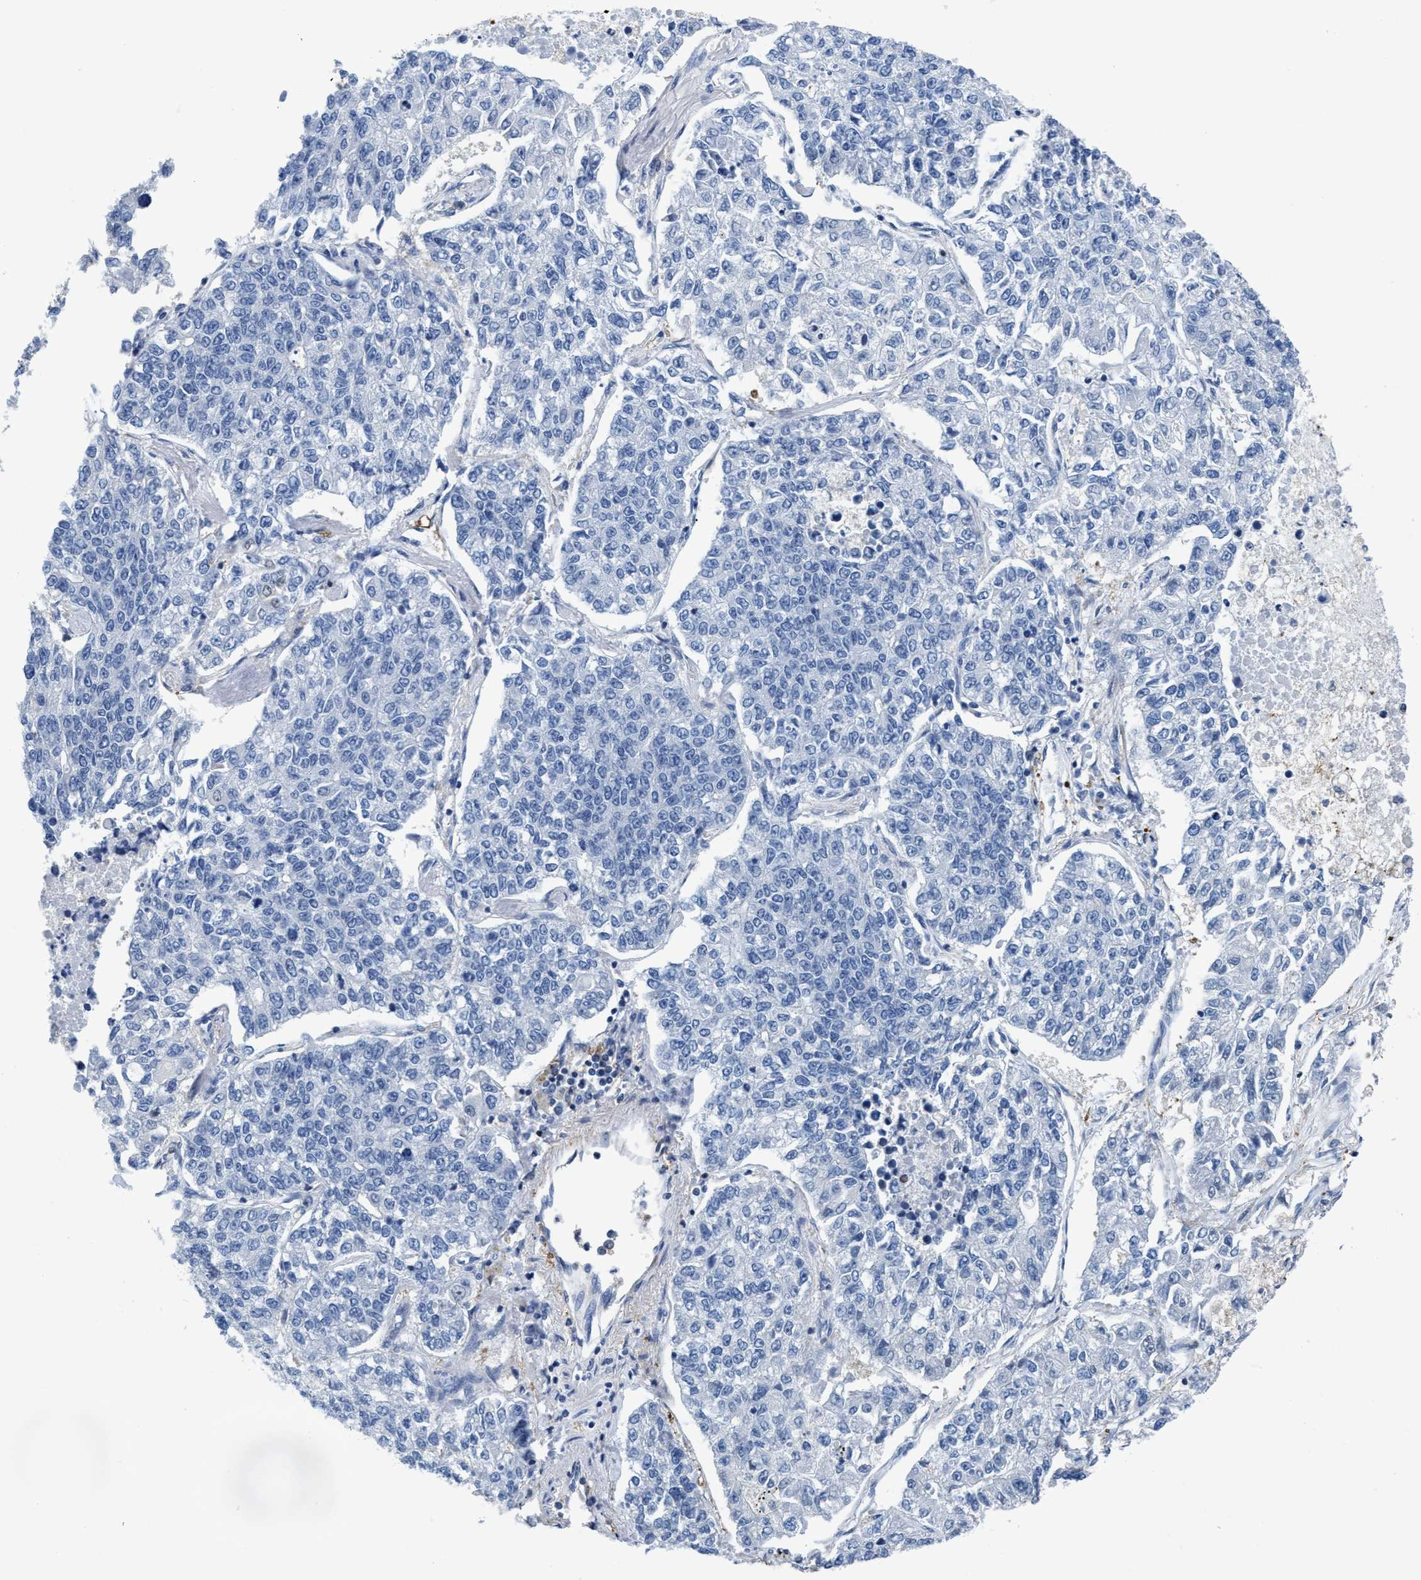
{"staining": {"intensity": "negative", "quantity": "none", "location": "none"}, "tissue": "lung cancer", "cell_type": "Tumor cells", "image_type": "cancer", "snomed": [{"axis": "morphology", "description": "Adenocarcinoma, NOS"}, {"axis": "topography", "description": "Lung"}], "caption": "Tumor cells show no significant protein positivity in adenocarcinoma (lung).", "gene": "NMT1", "patient": {"sex": "male", "age": 49}}